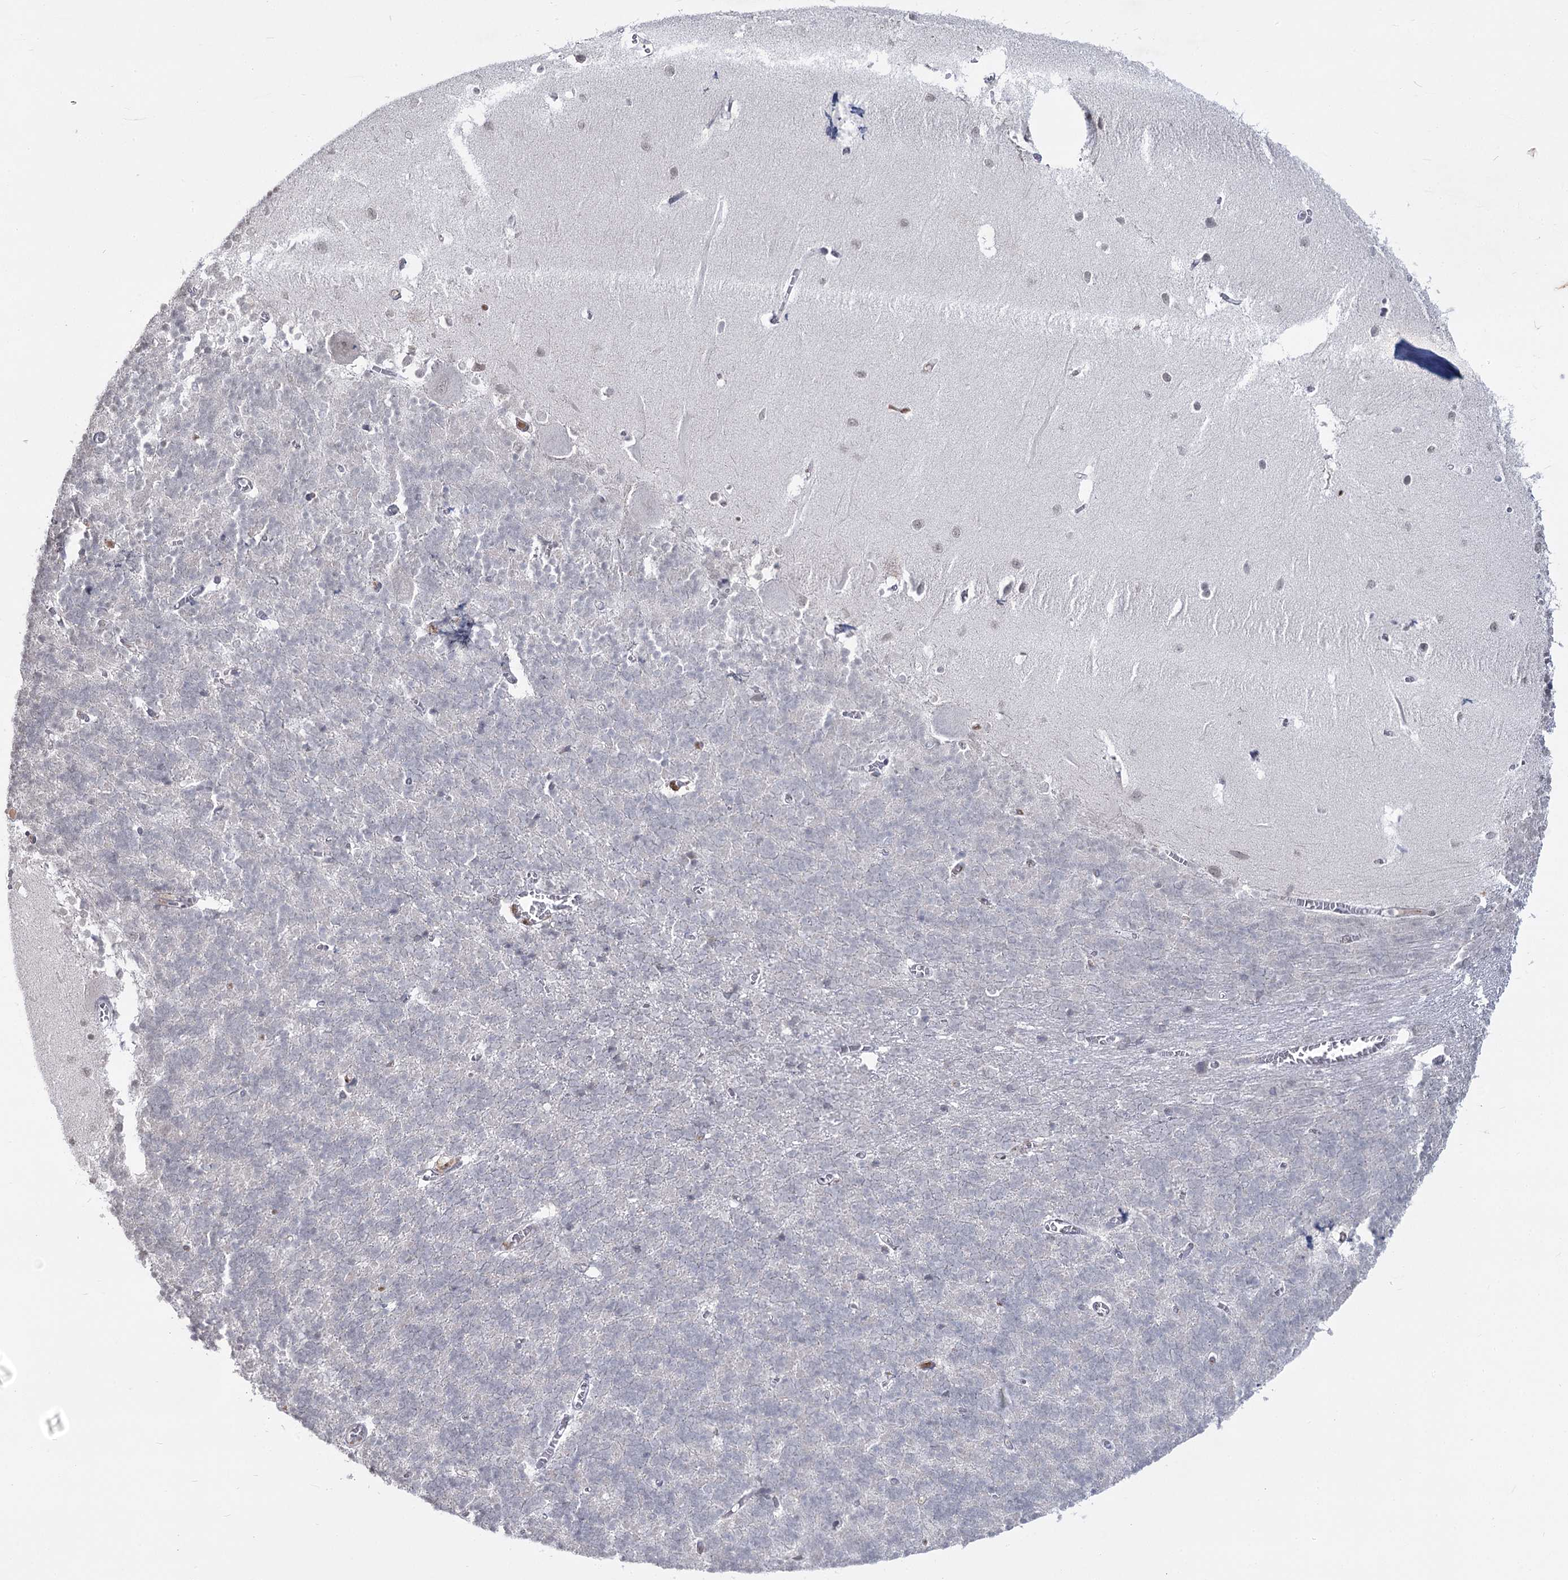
{"staining": {"intensity": "negative", "quantity": "none", "location": "none"}, "tissue": "cerebellum", "cell_type": "Cells in granular layer", "image_type": "normal", "snomed": [{"axis": "morphology", "description": "Normal tissue, NOS"}, {"axis": "topography", "description": "Cerebellum"}], "caption": "Micrograph shows no significant protein expression in cells in granular layer of unremarkable cerebellum.", "gene": "LY6G5C", "patient": {"sex": "male", "age": 37}}